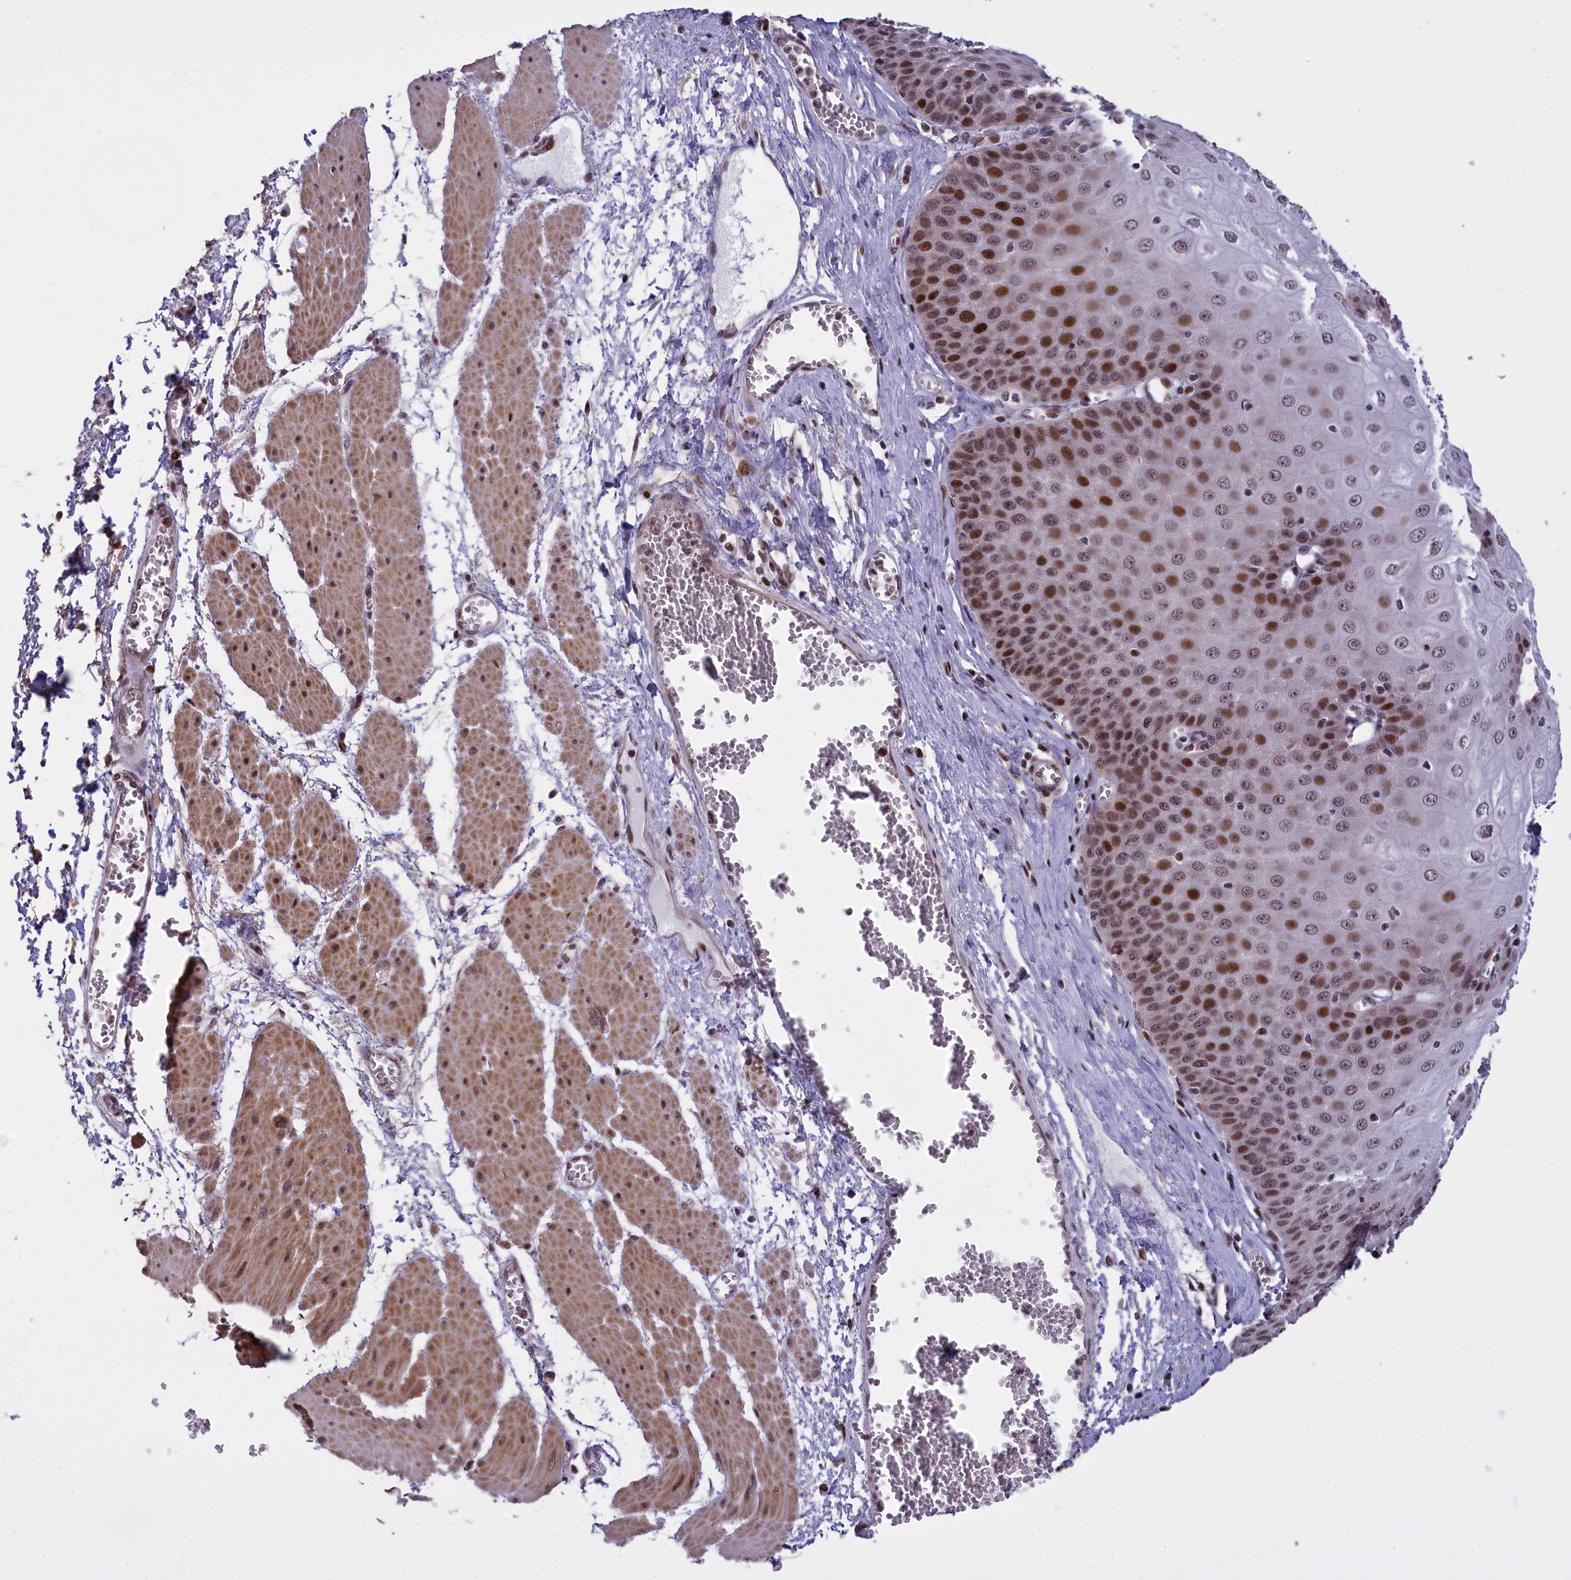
{"staining": {"intensity": "moderate", "quantity": ">75%", "location": "nuclear"}, "tissue": "esophagus", "cell_type": "Squamous epithelial cells", "image_type": "normal", "snomed": [{"axis": "morphology", "description": "Normal tissue, NOS"}, {"axis": "topography", "description": "Esophagus"}], "caption": "Unremarkable esophagus reveals moderate nuclear staining in about >75% of squamous epithelial cells (IHC, brightfield microscopy, high magnification)..", "gene": "RELB", "patient": {"sex": "male", "age": 60}}